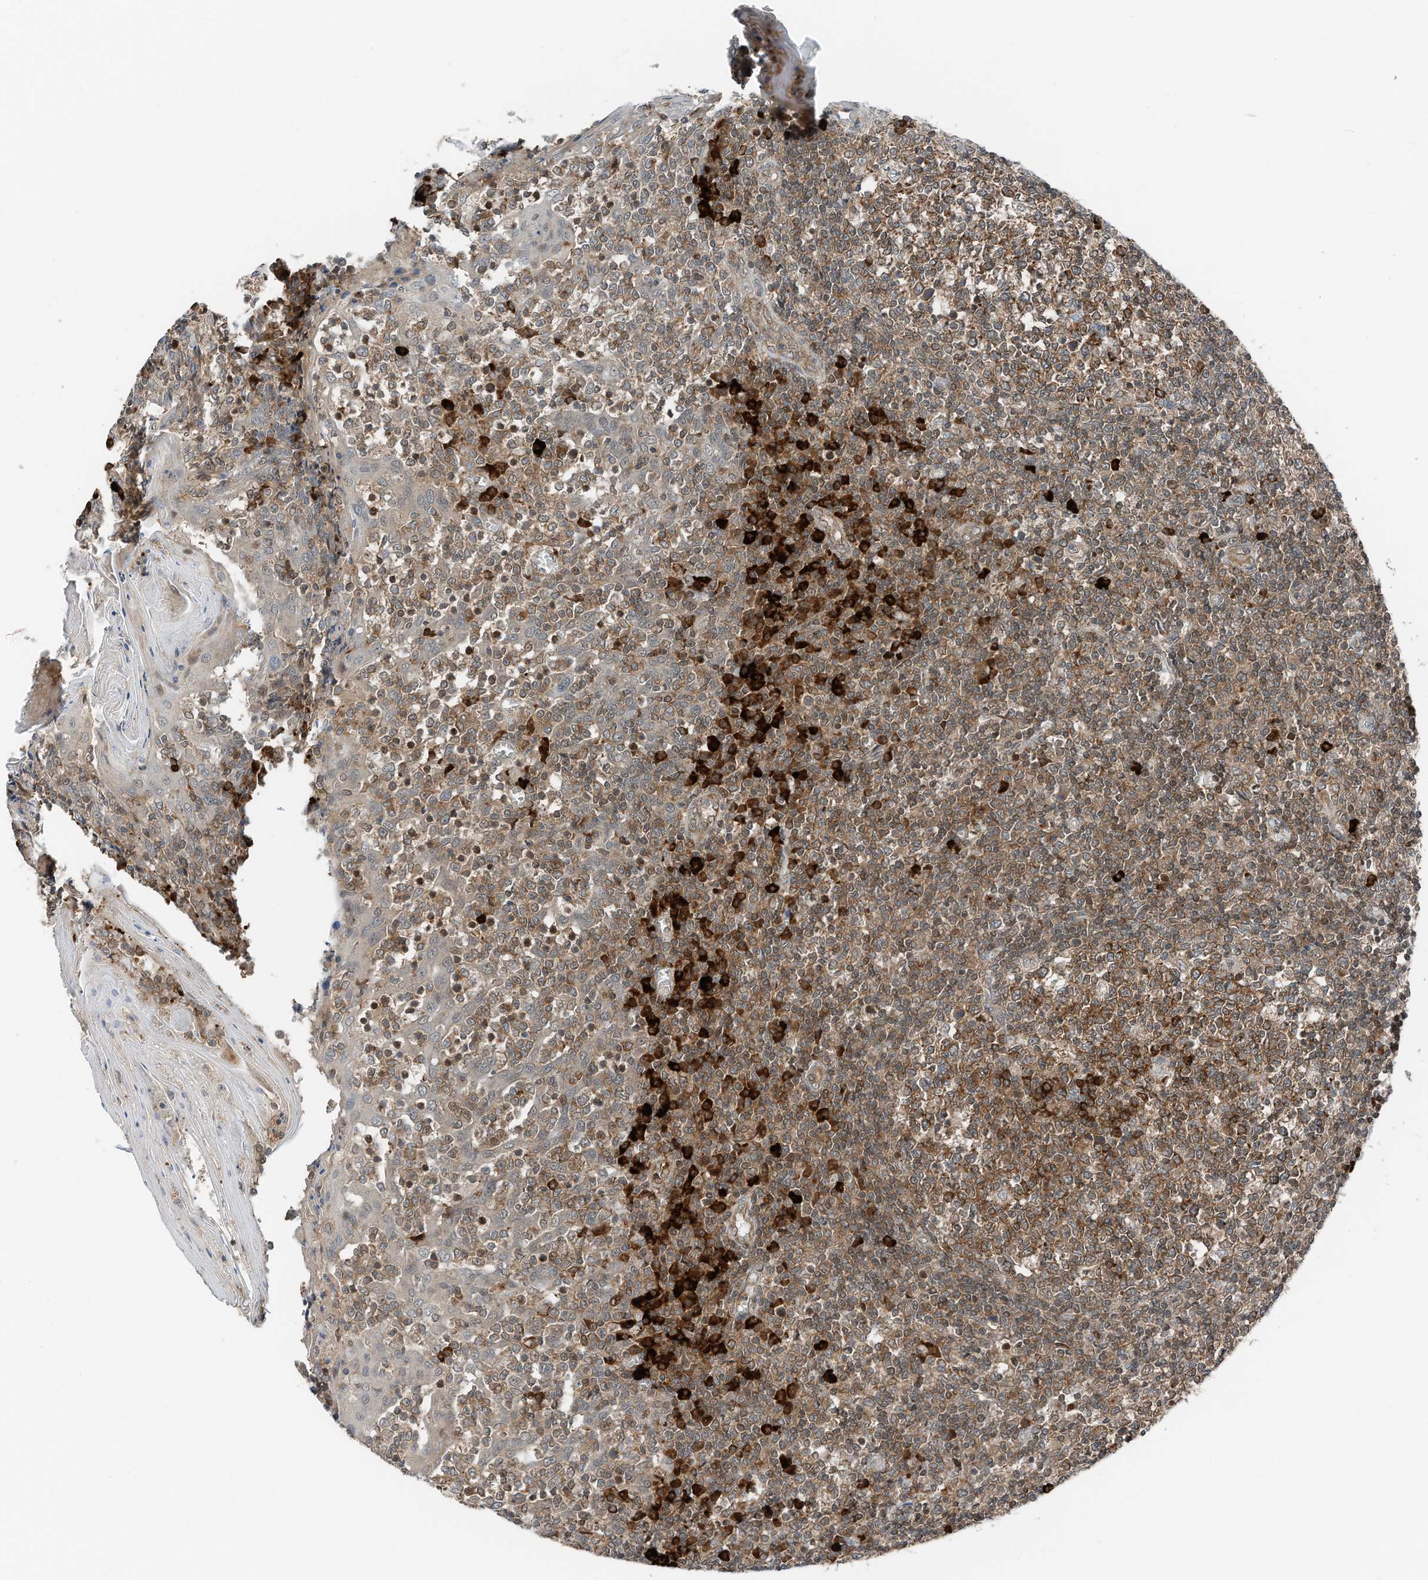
{"staining": {"intensity": "moderate", "quantity": ">75%", "location": "cytoplasmic/membranous"}, "tissue": "tonsil", "cell_type": "Germinal center cells", "image_type": "normal", "snomed": [{"axis": "morphology", "description": "Normal tissue, NOS"}, {"axis": "topography", "description": "Tonsil"}], "caption": "Immunohistochemistry of benign tonsil demonstrates medium levels of moderate cytoplasmic/membranous expression in about >75% of germinal center cells.", "gene": "RMND1", "patient": {"sex": "female", "age": 19}}